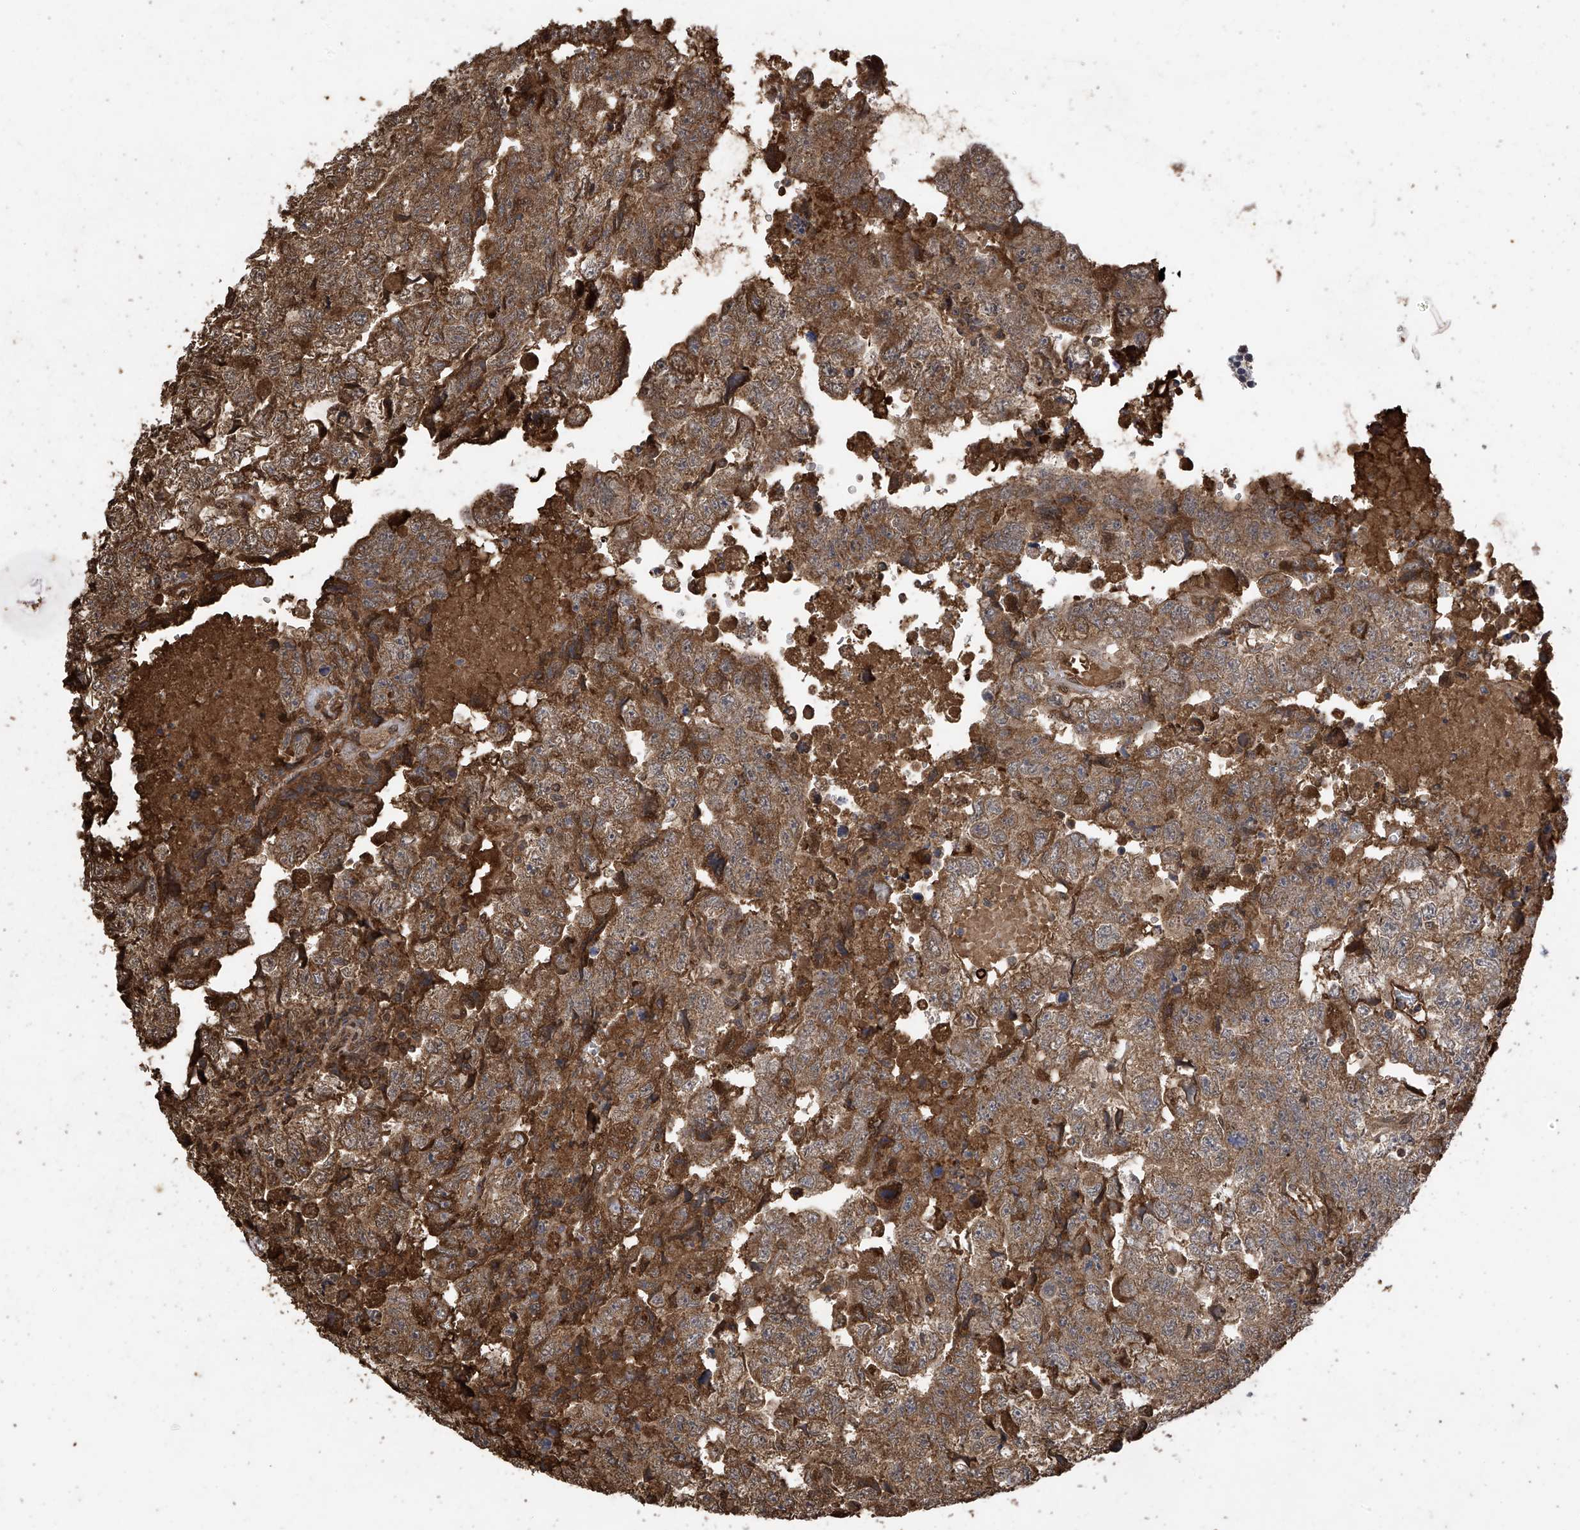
{"staining": {"intensity": "moderate", "quantity": ">75%", "location": "cytoplasmic/membranous"}, "tissue": "testis cancer", "cell_type": "Tumor cells", "image_type": "cancer", "snomed": [{"axis": "morphology", "description": "Carcinoma, Embryonal, NOS"}, {"axis": "topography", "description": "Testis"}], "caption": "Protein staining by immunohistochemistry (IHC) displays moderate cytoplasmic/membranous staining in about >75% of tumor cells in embryonal carcinoma (testis).", "gene": "PNPT1", "patient": {"sex": "male", "age": 36}}